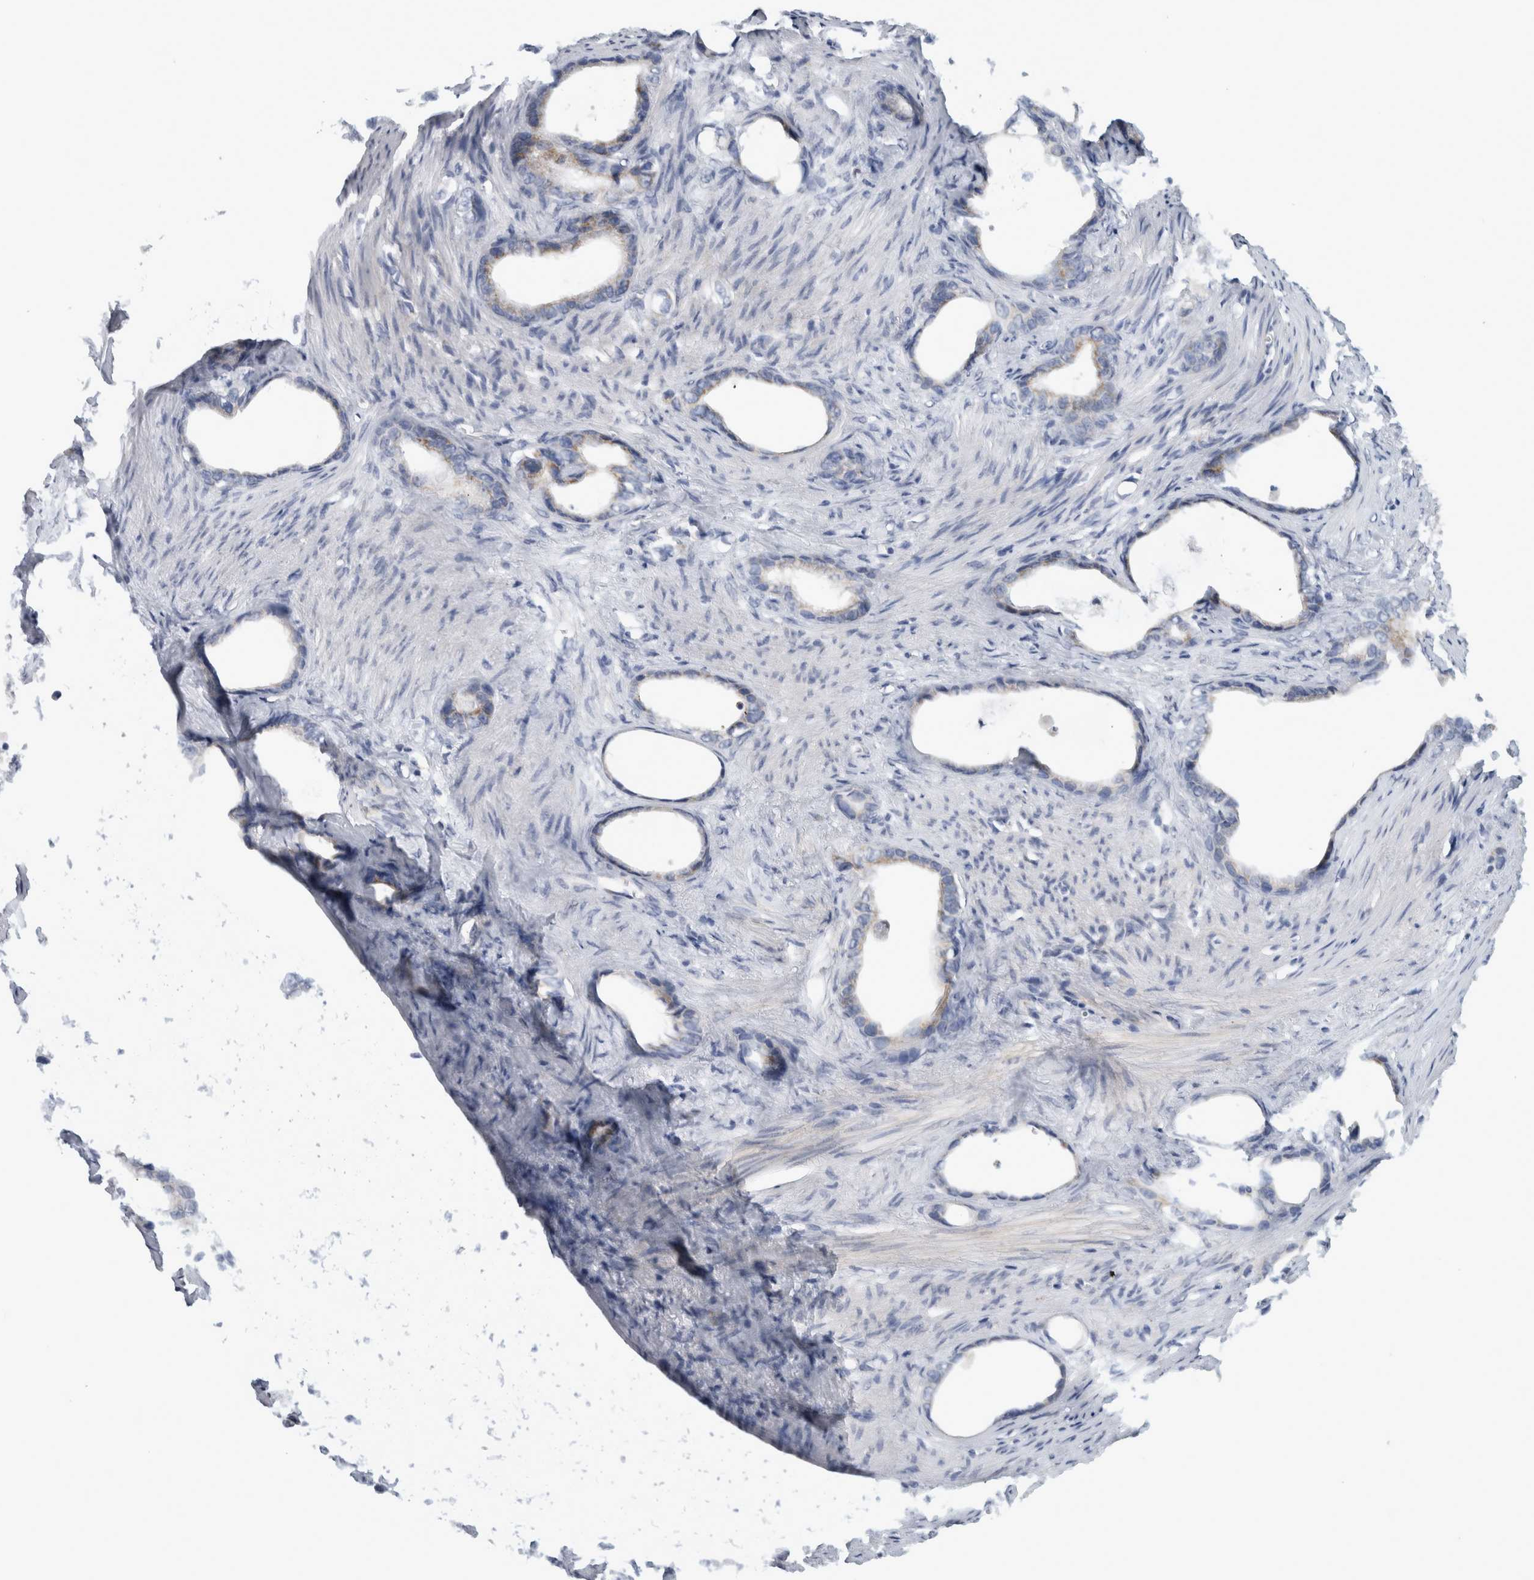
{"staining": {"intensity": "weak", "quantity": "<25%", "location": "cytoplasmic/membranous"}, "tissue": "stomach cancer", "cell_type": "Tumor cells", "image_type": "cancer", "snomed": [{"axis": "morphology", "description": "Adenocarcinoma, NOS"}, {"axis": "topography", "description": "Stomach"}], "caption": "This micrograph is of adenocarcinoma (stomach) stained with immunohistochemistry (IHC) to label a protein in brown with the nuclei are counter-stained blue. There is no expression in tumor cells.", "gene": "RAB18", "patient": {"sex": "female", "age": 75}}